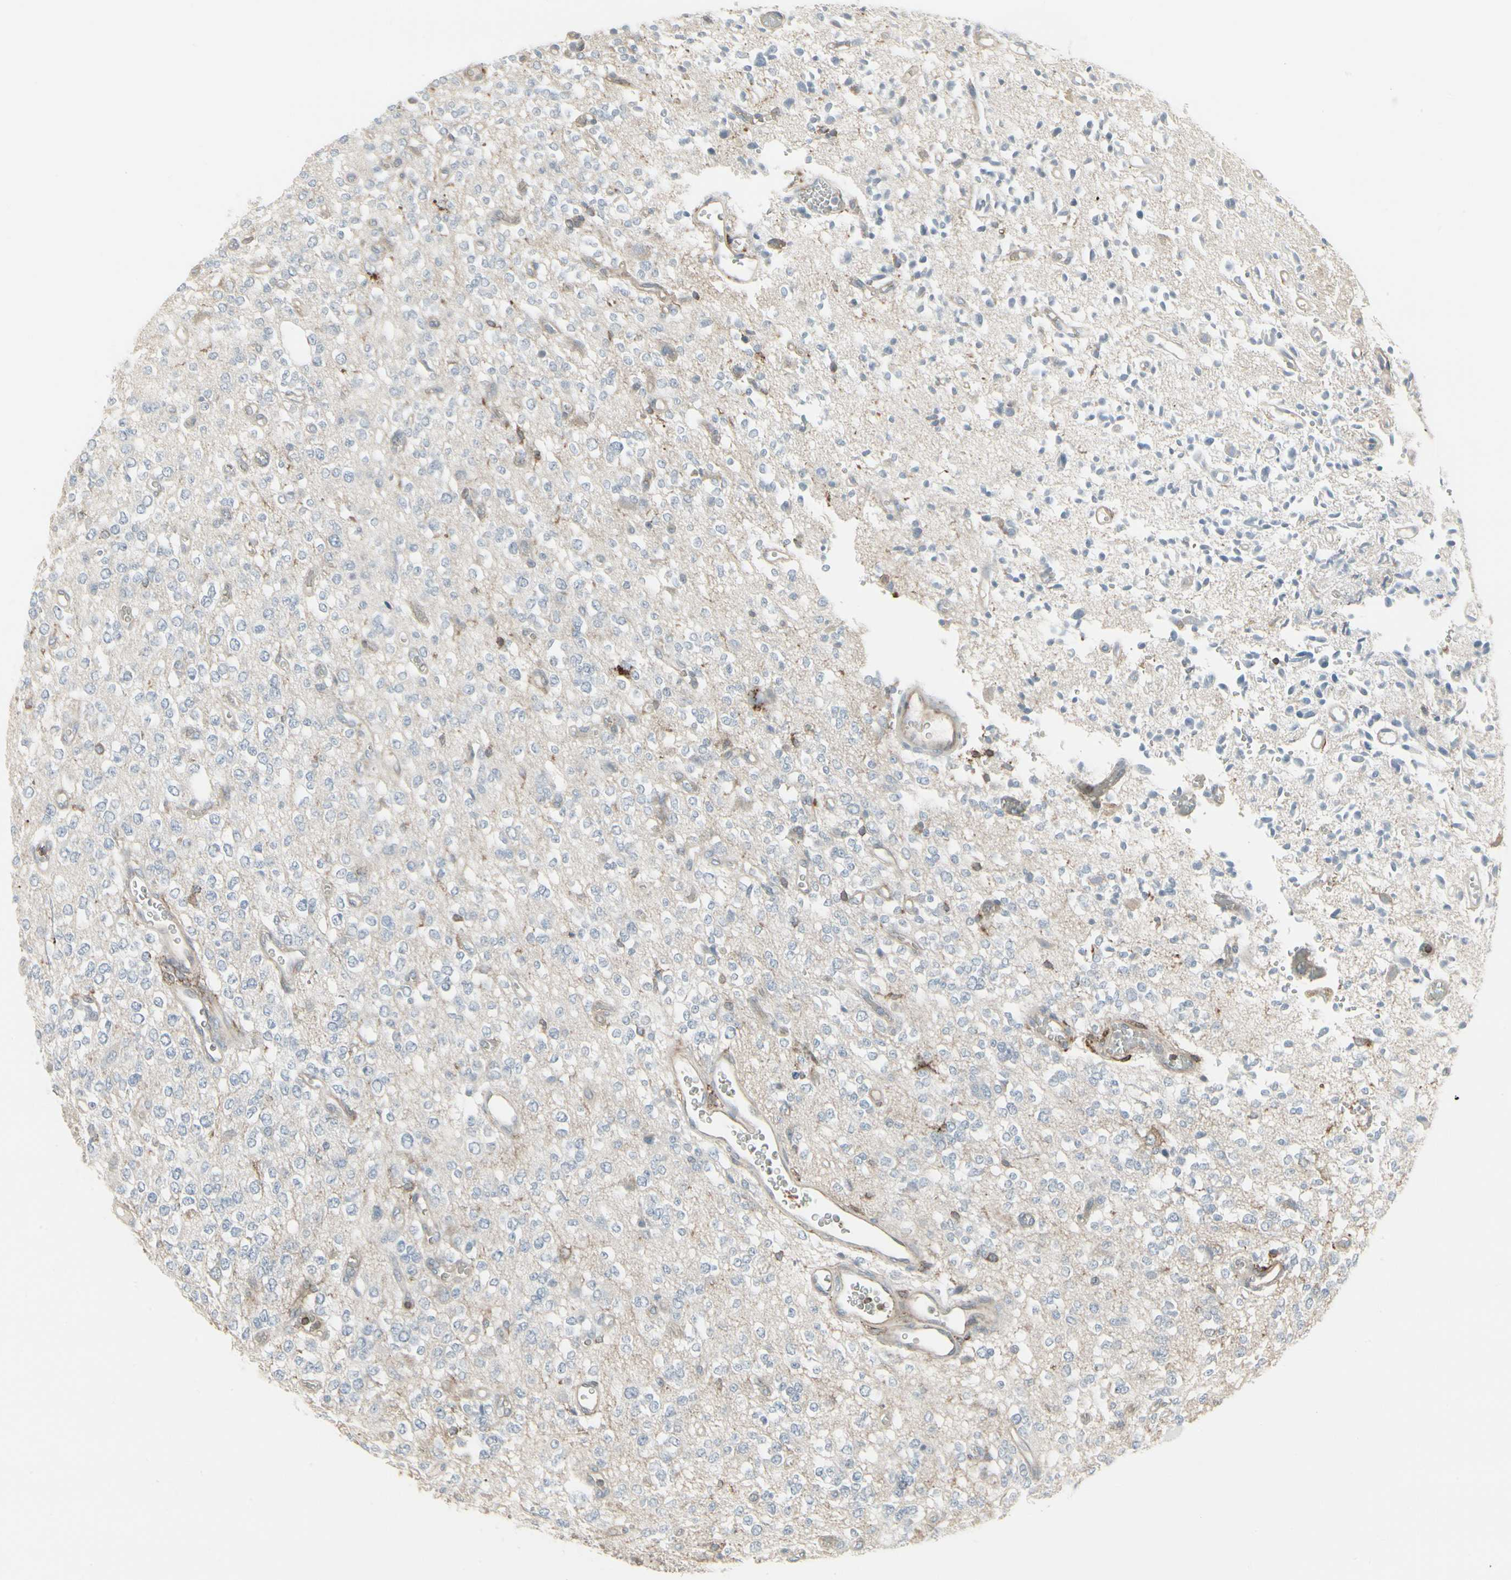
{"staining": {"intensity": "weak", "quantity": "<25%", "location": "cytoplasmic/membranous"}, "tissue": "glioma", "cell_type": "Tumor cells", "image_type": "cancer", "snomed": [{"axis": "morphology", "description": "Glioma, malignant, Low grade"}, {"axis": "topography", "description": "Brain"}], "caption": "High magnification brightfield microscopy of glioma stained with DAB (brown) and counterstained with hematoxylin (blue): tumor cells show no significant positivity.", "gene": "EPS15", "patient": {"sex": "male", "age": 38}}